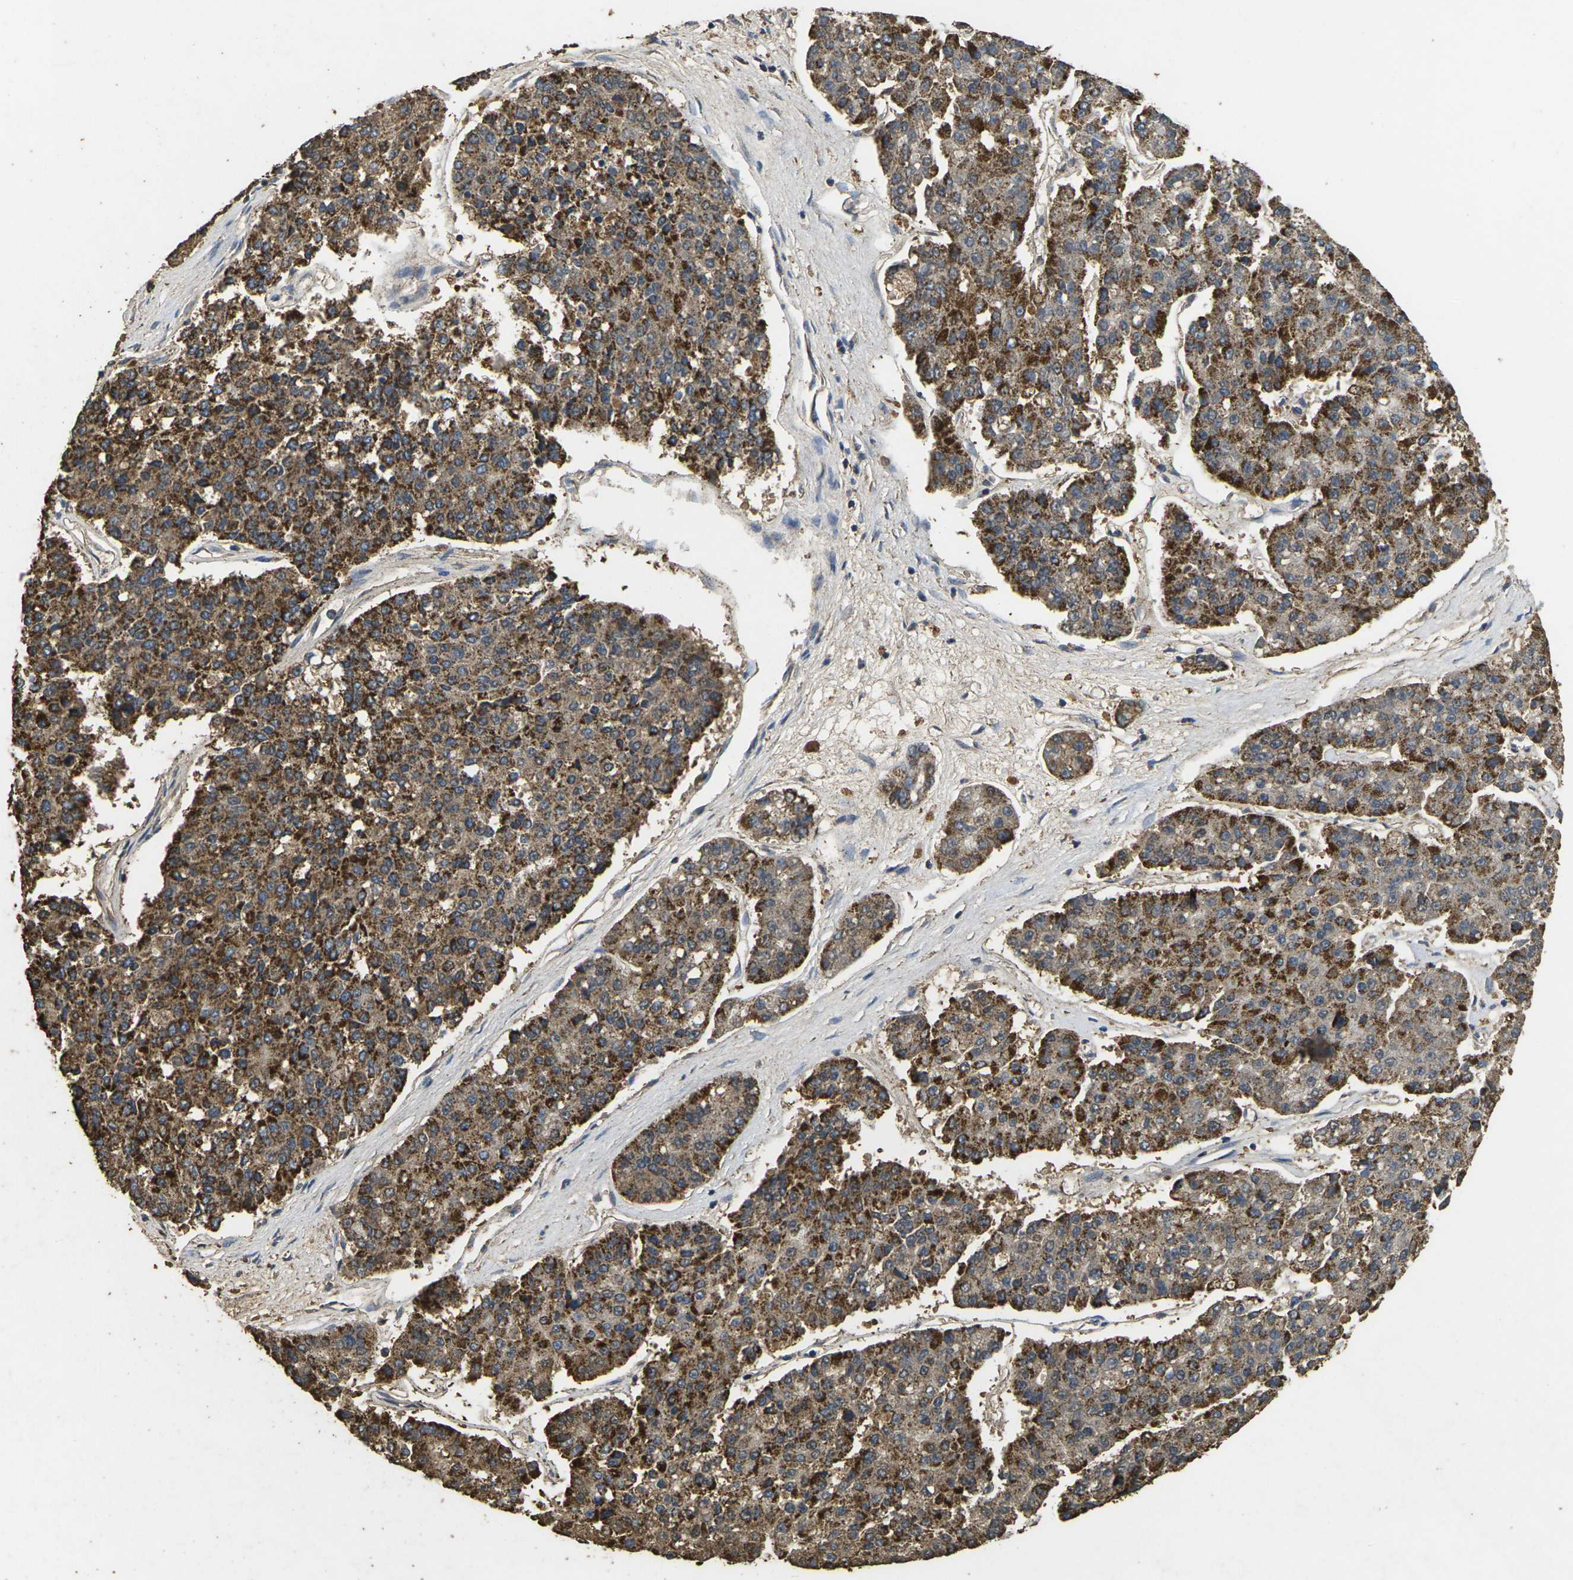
{"staining": {"intensity": "strong", "quantity": ">75%", "location": "cytoplasmic/membranous"}, "tissue": "pancreatic cancer", "cell_type": "Tumor cells", "image_type": "cancer", "snomed": [{"axis": "morphology", "description": "Adenocarcinoma, NOS"}, {"axis": "topography", "description": "Pancreas"}], "caption": "Strong cytoplasmic/membranous staining for a protein is present in approximately >75% of tumor cells of pancreatic adenocarcinoma using immunohistochemistry (IHC).", "gene": "MAPK11", "patient": {"sex": "male", "age": 50}}